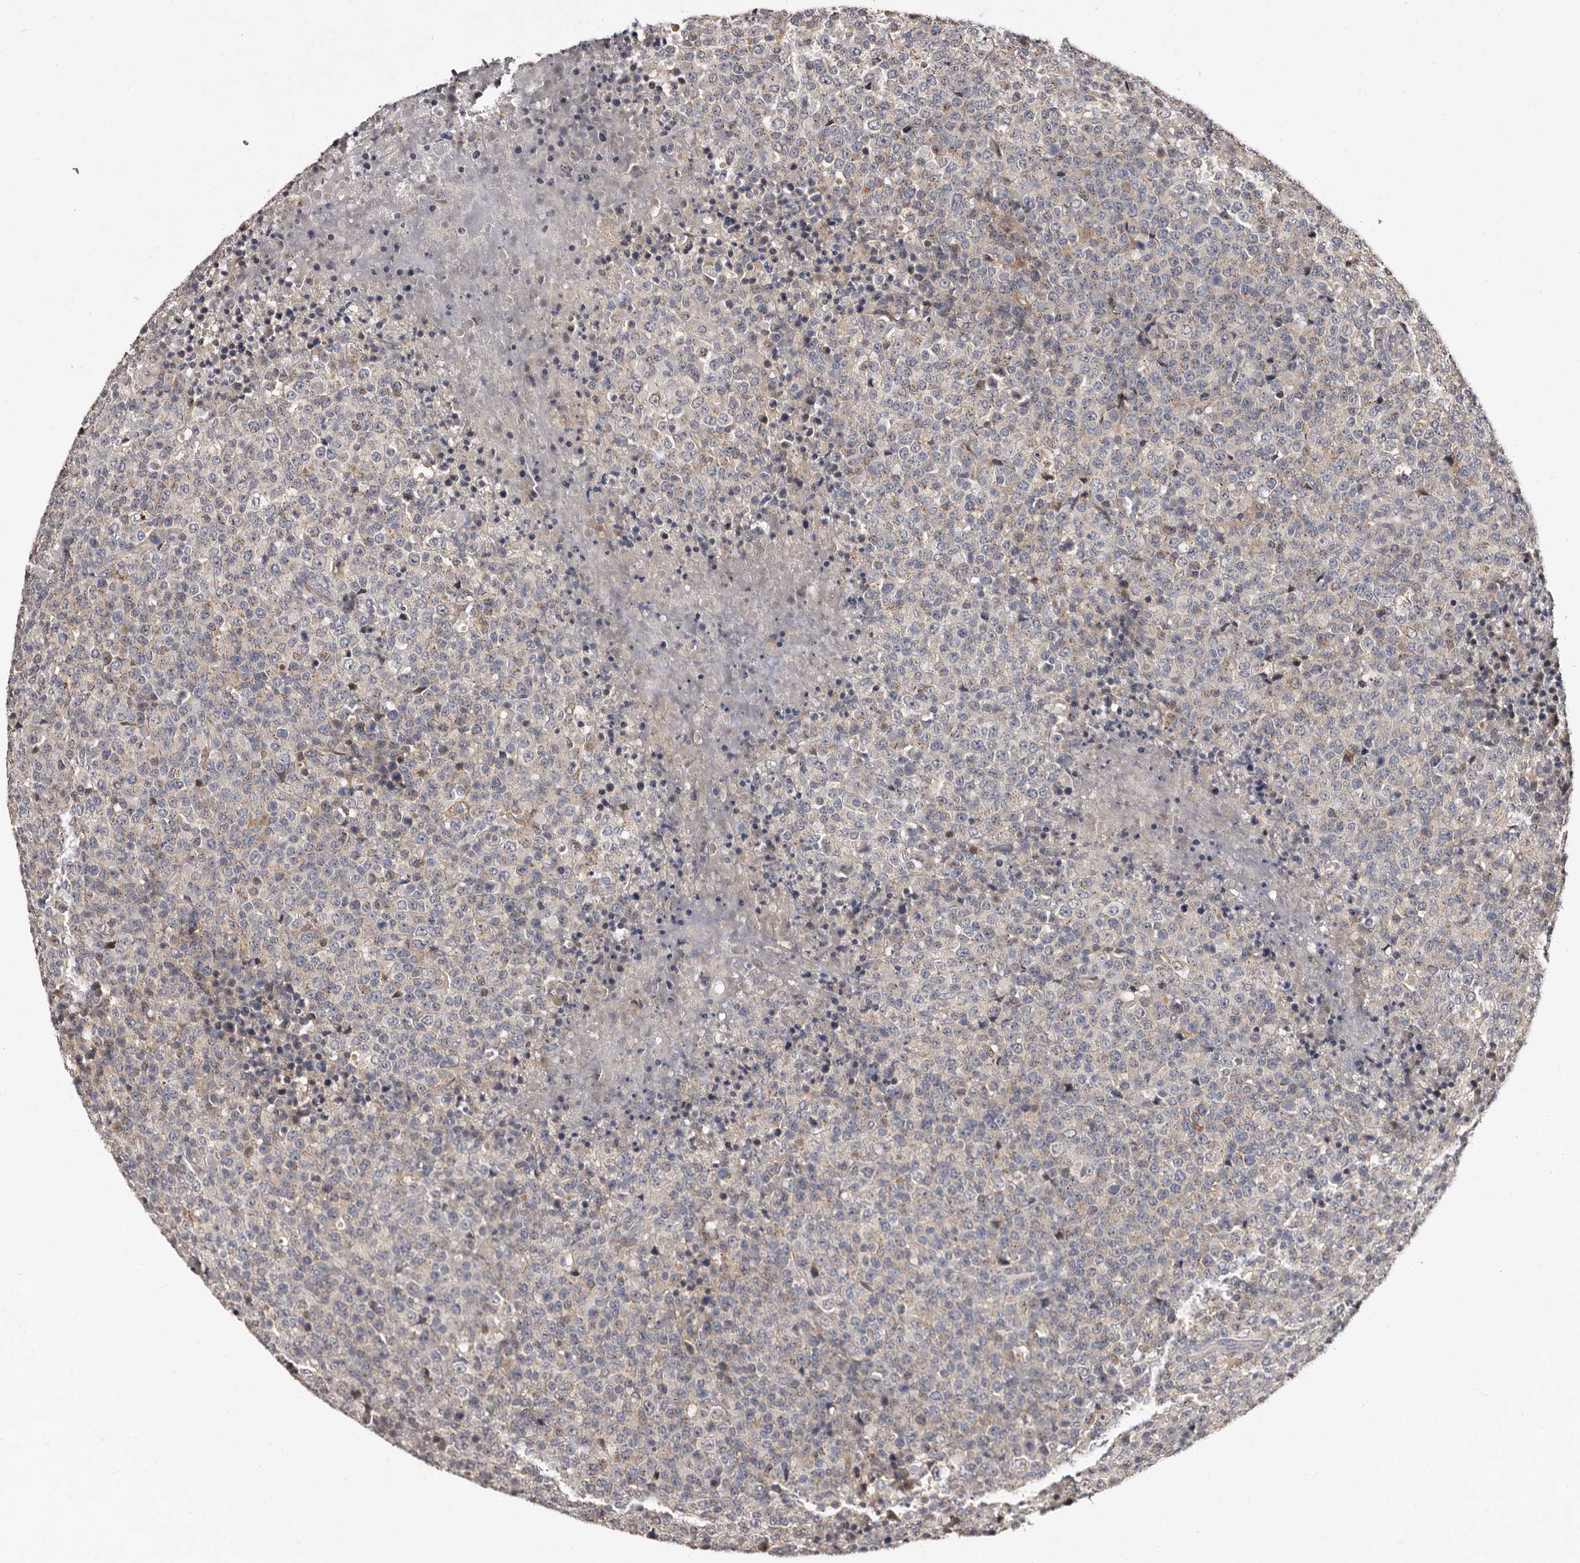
{"staining": {"intensity": "negative", "quantity": "none", "location": "none"}, "tissue": "lymphoma", "cell_type": "Tumor cells", "image_type": "cancer", "snomed": [{"axis": "morphology", "description": "Malignant lymphoma, non-Hodgkin's type, High grade"}, {"axis": "topography", "description": "Lymph node"}], "caption": "DAB immunohistochemical staining of human malignant lymphoma, non-Hodgkin's type (high-grade) shows no significant staining in tumor cells.", "gene": "DNPH1", "patient": {"sex": "male", "age": 13}}